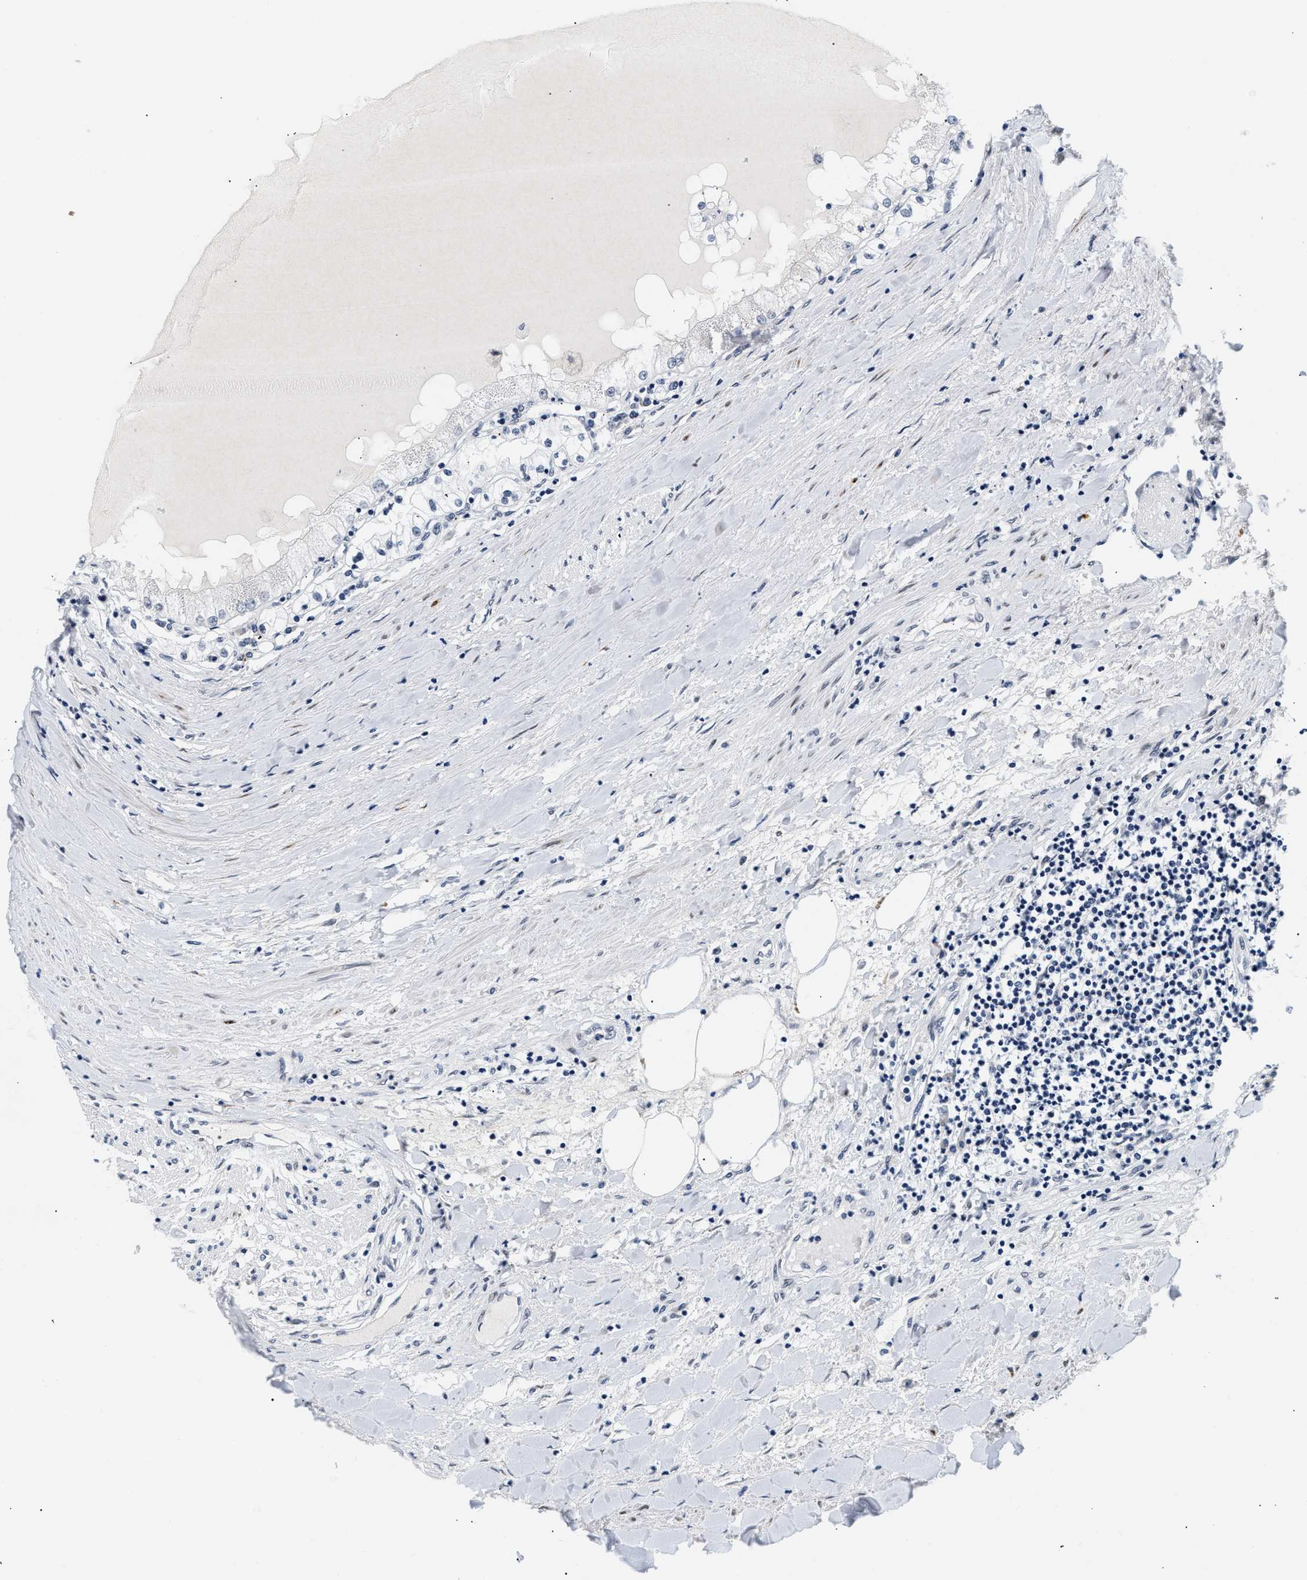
{"staining": {"intensity": "negative", "quantity": "none", "location": "none"}, "tissue": "renal cancer", "cell_type": "Tumor cells", "image_type": "cancer", "snomed": [{"axis": "morphology", "description": "Adenocarcinoma, NOS"}, {"axis": "topography", "description": "Kidney"}], "caption": "Immunohistochemistry photomicrograph of human renal cancer stained for a protein (brown), which shows no expression in tumor cells.", "gene": "THOC1", "patient": {"sex": "male", "age": 68}}